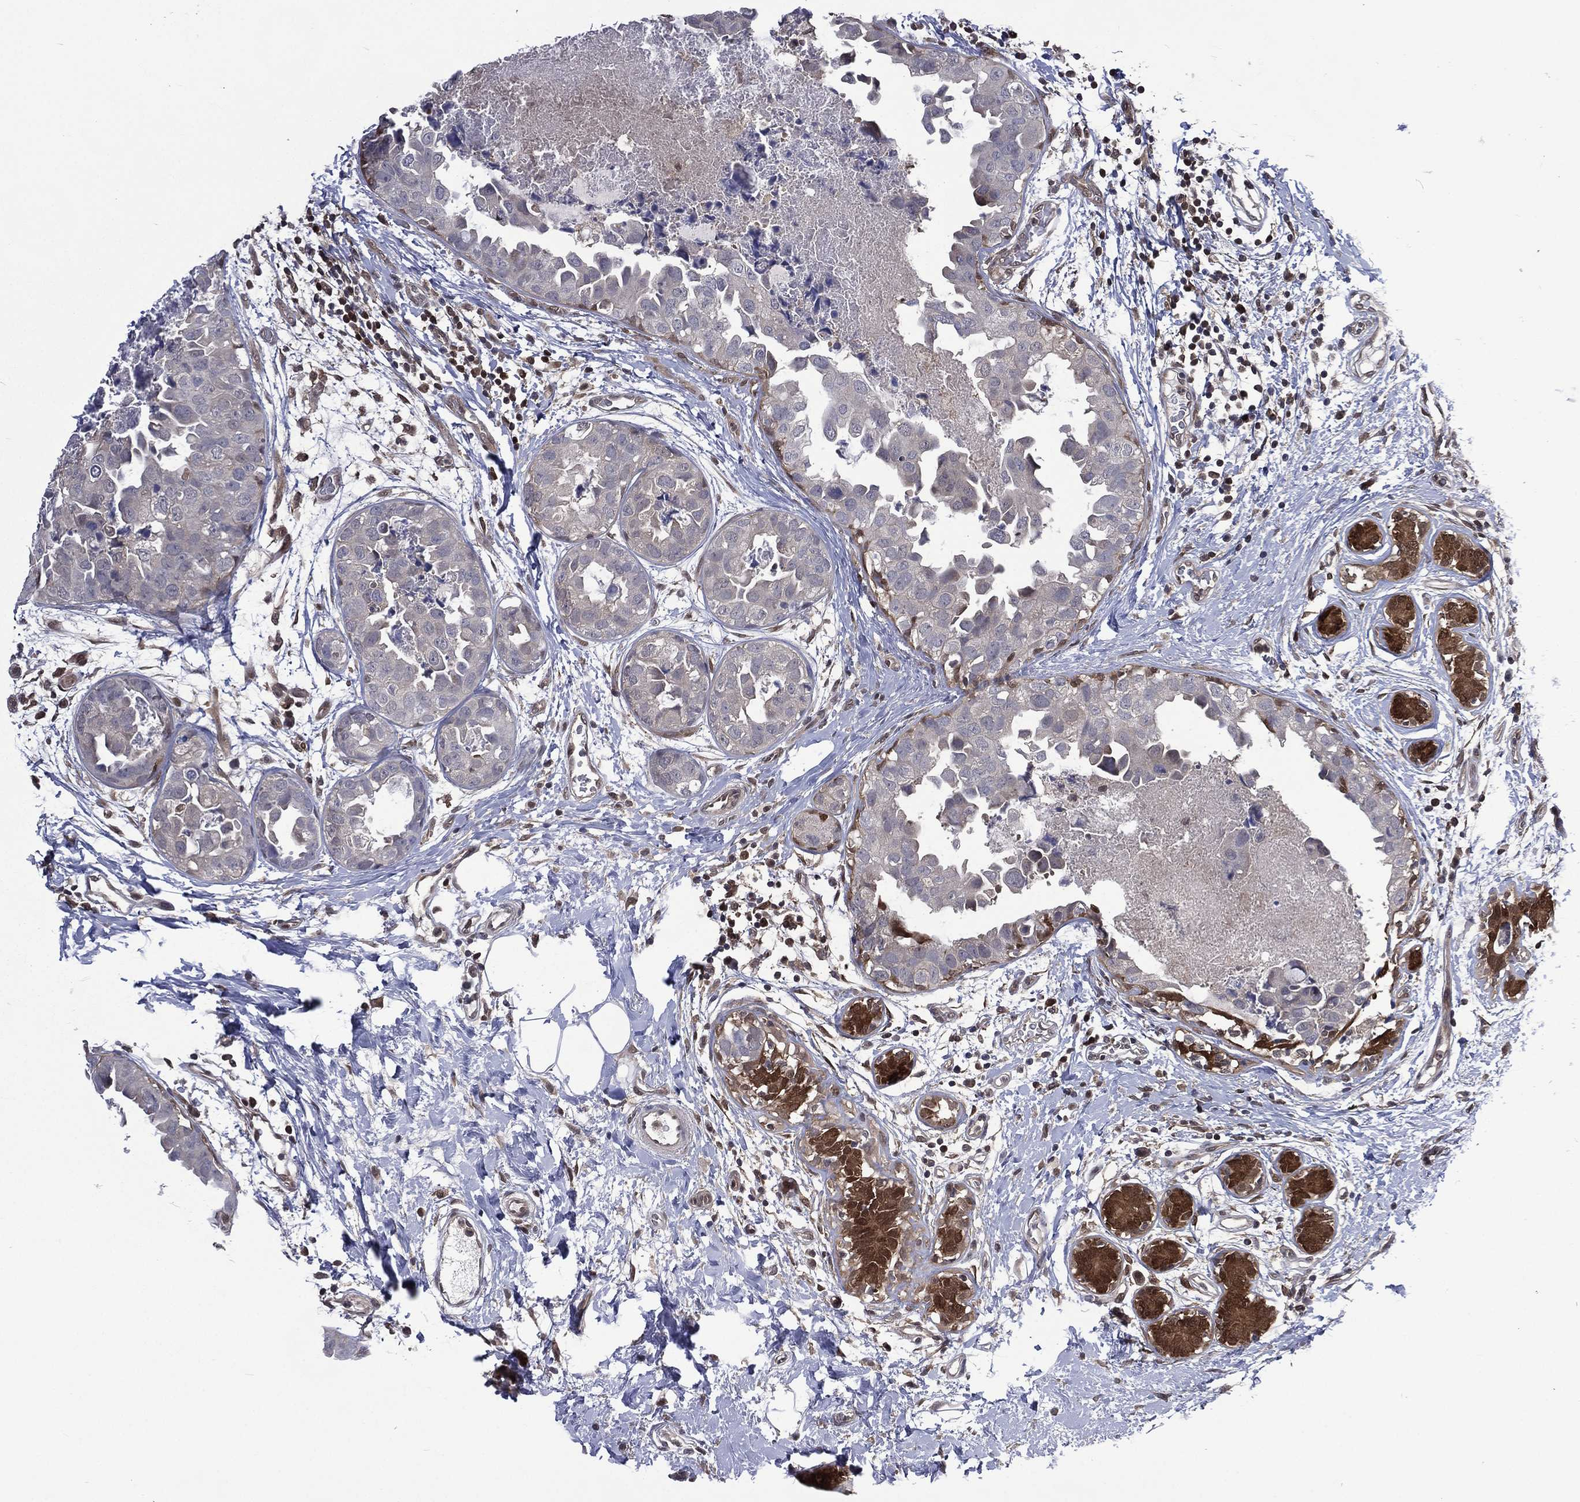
{"staining": {"intensity": "negative", "quantity": "none", "location": "none"}, "tissue": "breast cancer", "cell_type": "Tumor cells", "image_type": "cancer", "snomed": [{"axis": "morphology", "description": "Normal tissue, NOS"}, {"axis": "morphology", "description": "Duct carcinoma"}, {"axis": "topography", "description": "Breast"}], "caption": "A high-resolution histopathology image shows immunohistochemistry staining of breast cancer, which displays no significant staining in tumor cells.", "gene": "MTAP", "patient": {"sex": "female", "age": 40}}